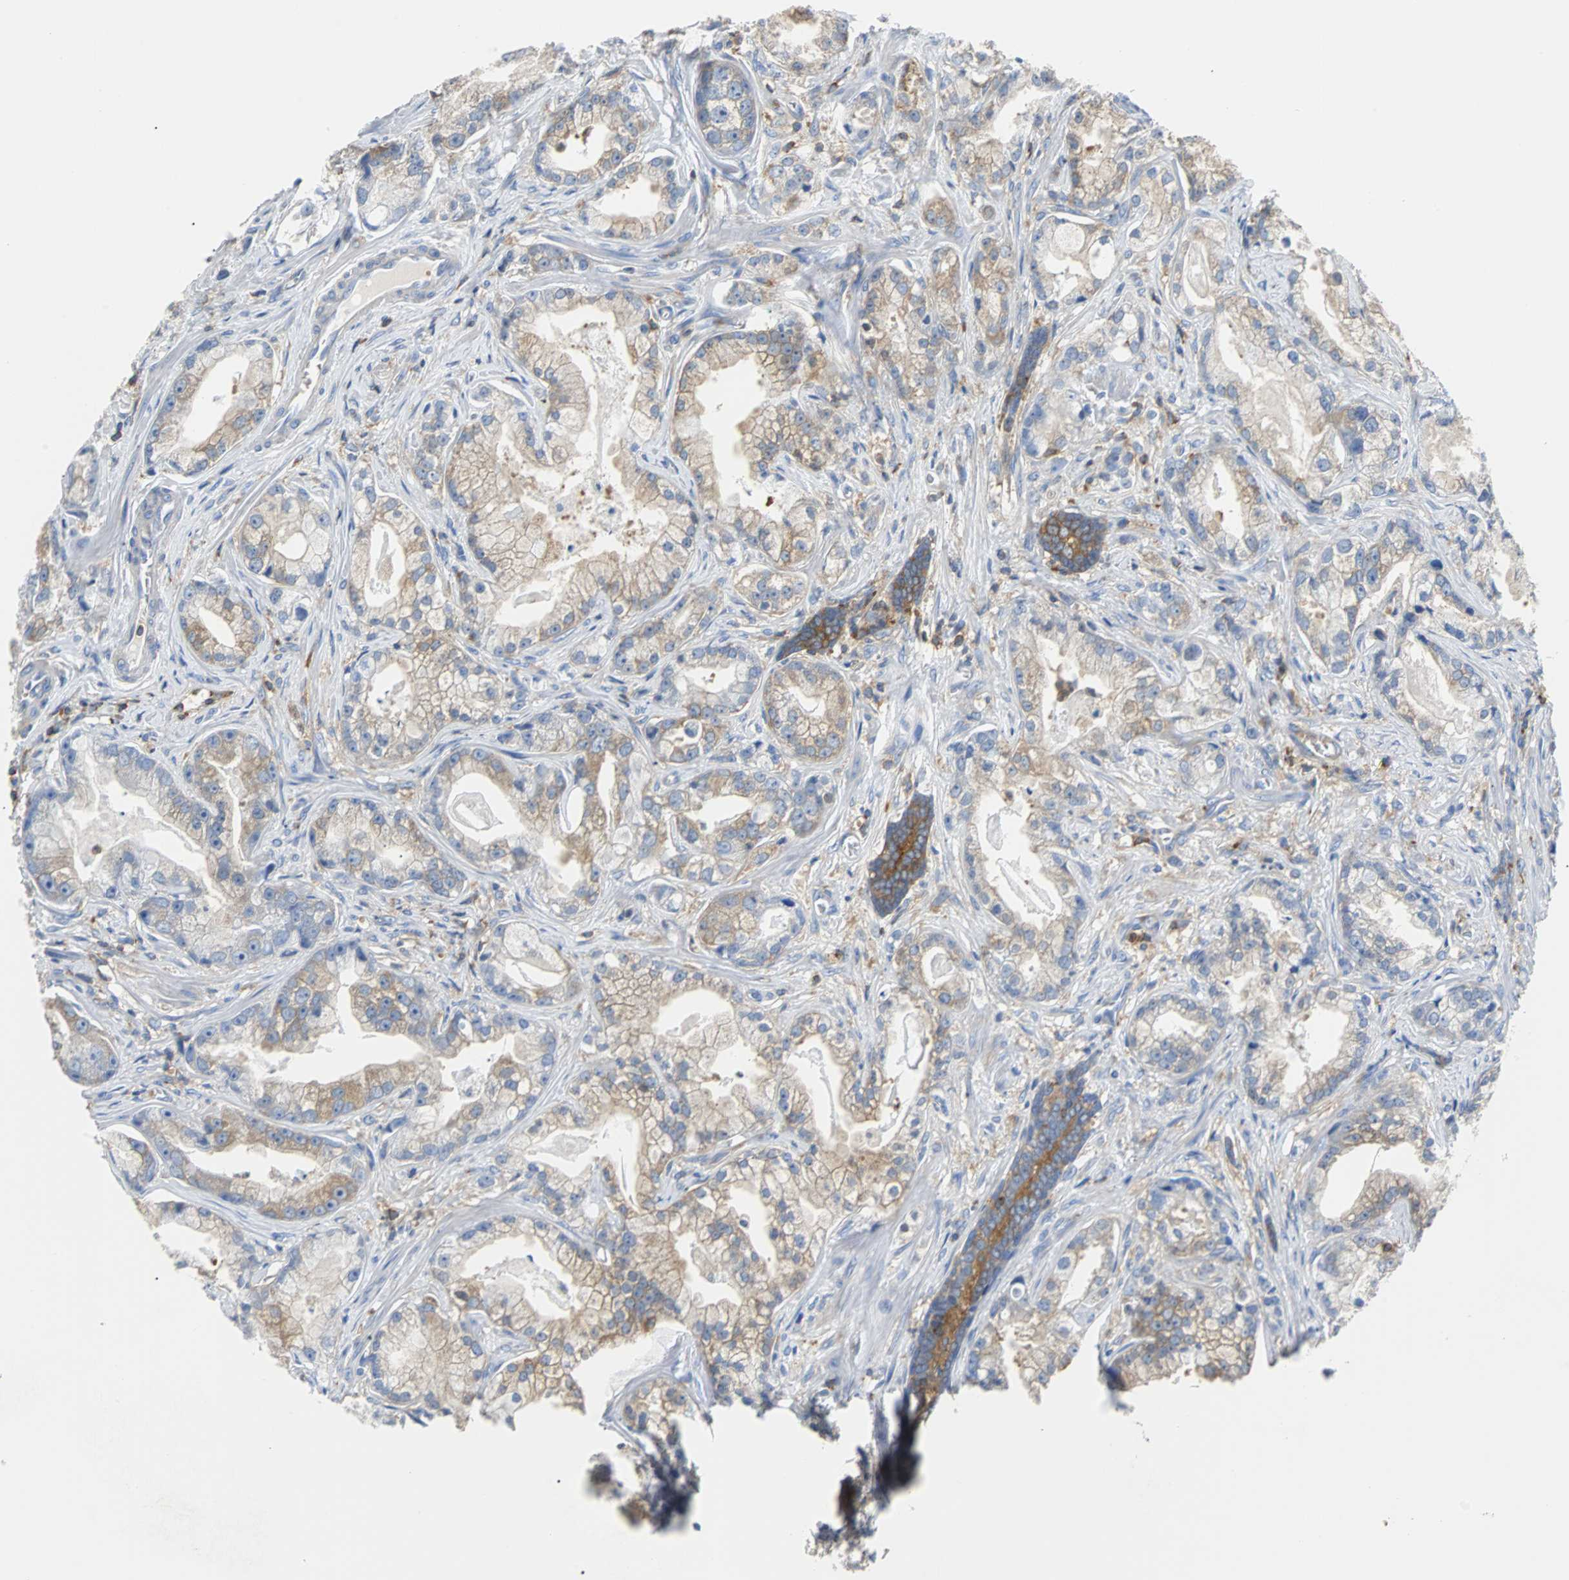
{"staining": {"intensity": "moderate", "quantity": ">75%", "location": "cytoplasmic/membranous"}, "tissue": "prostate cancer", "cell_type": "Tumor cells", "image_type": "cancer", "snomed": [{"axis": "morphology", "description": "Adenocarcinoma, Low grade"}, {"axis": "topography", "description": "Prostate"}], "caption": "High-magnification brightfield microscopy of prostate low-grade adenocarcinoma stained with DAB (brown) and counterstained with hematoxylin (blue). tumor cells exhibit moderate cytoplasmic/membranous positivity is present in about>75% of cells. The staining is performed using DAB (3,3'-diaminobenzidine) brown chromogen to label protein expression. The nuclei are counter-stained blue using hematoxylin.", "gene": "TSC22D4", "patient": {"sex": "male", "age": 59}}